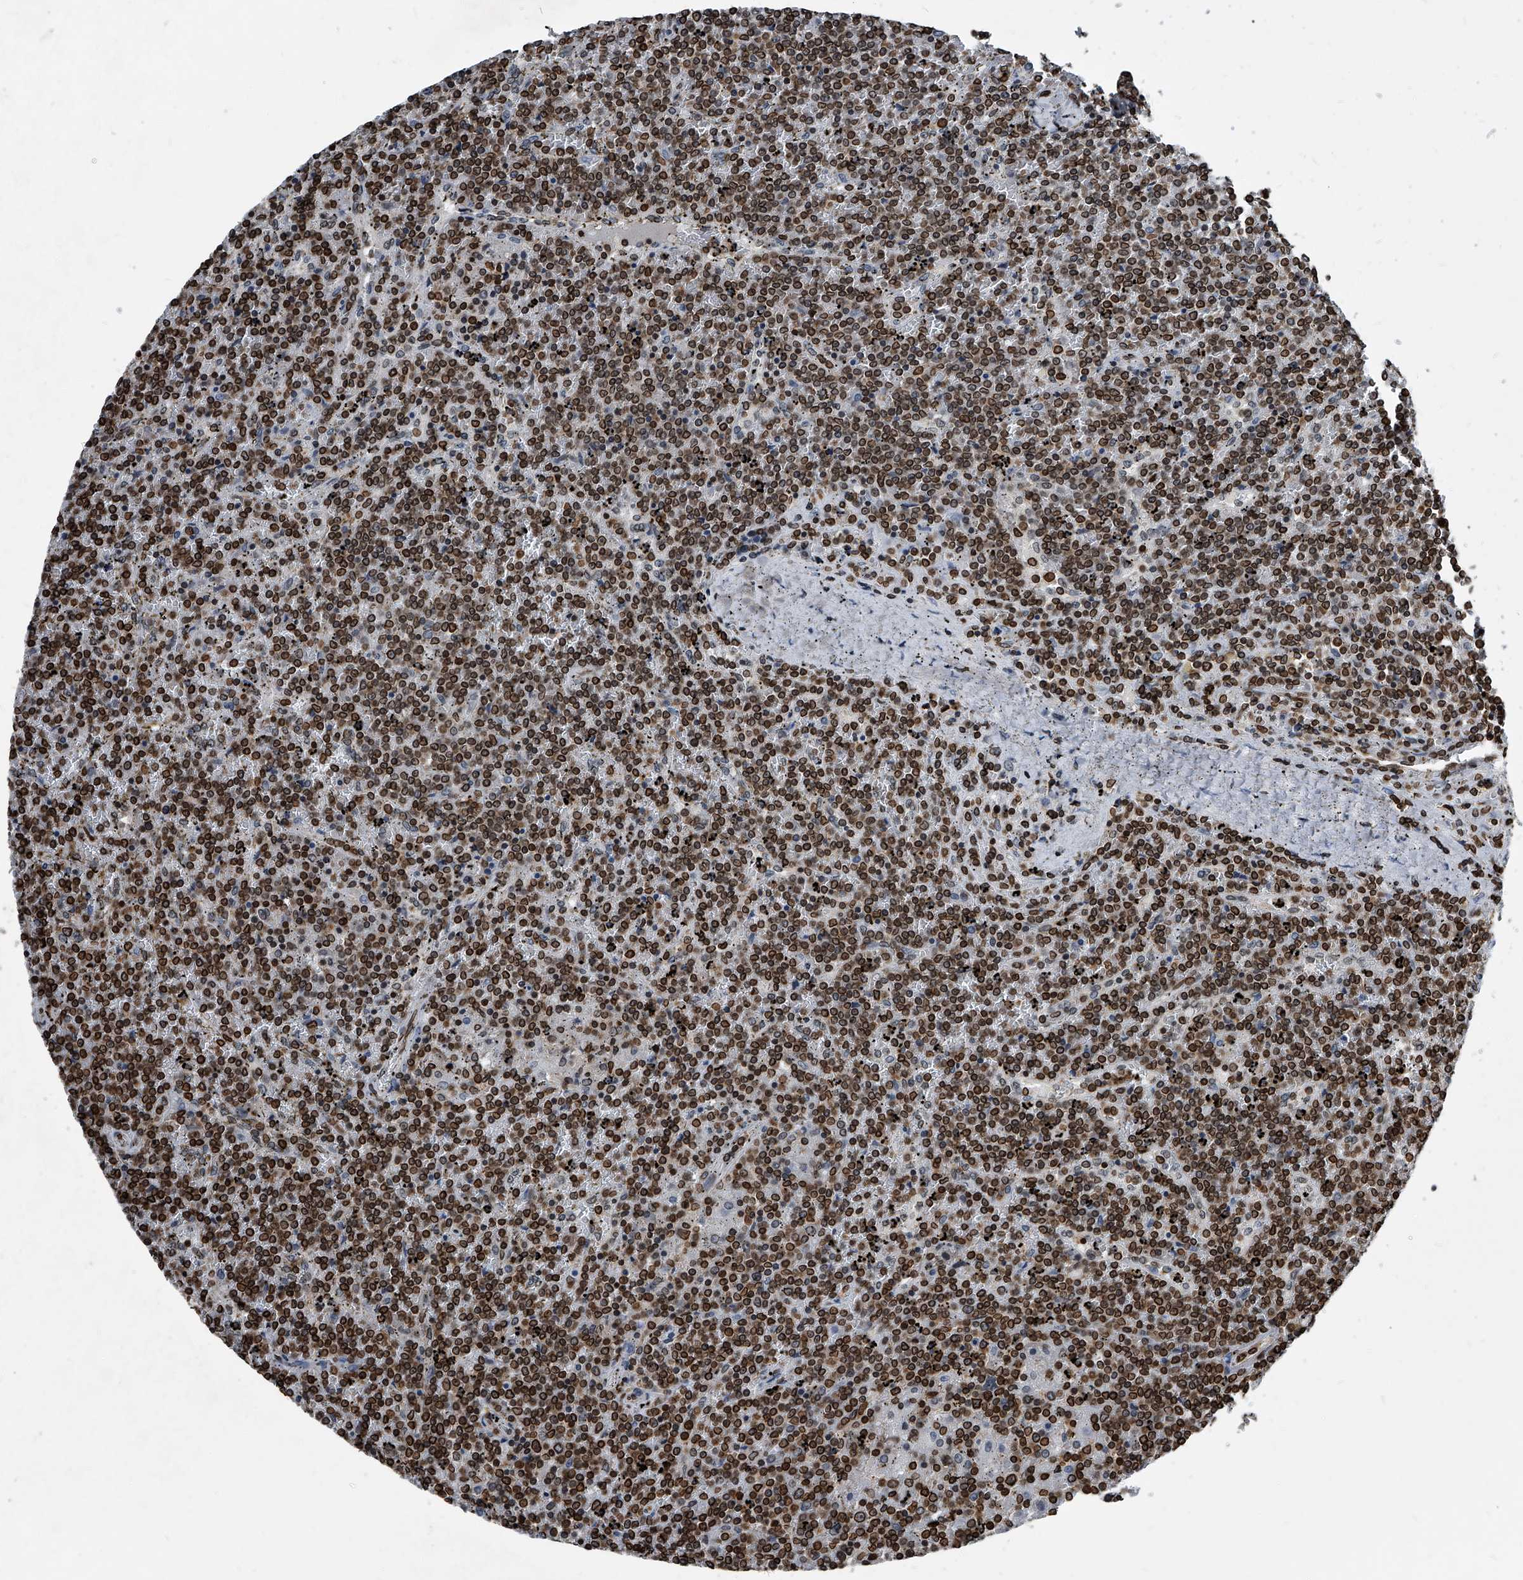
{"staining": {"intensity": "moderate", "quantity": ">75%", "location": "cytoplasmic/membranous,nuclear"}, "tissue": "lymphoma", "cell_type": "Tumor cells", "image_type": "cancer", "snomed": [{"axis": "morphology", "description": "Malignant lymphoma, non-Hodgkin's type, Low grade"}, {"axis": "topography", "description": "Spleen"}], "caption": "The photomicrograph shows immunohistochemical staining of malignant lymphoma, non-Hodgkin's type (low-grade). There is moderate cytoplasmic/membranous and nuclear expression is seen in about >75% of tumor cells.", "gene": "PHF20", "patient": {"sex": "female", "age": 19}}